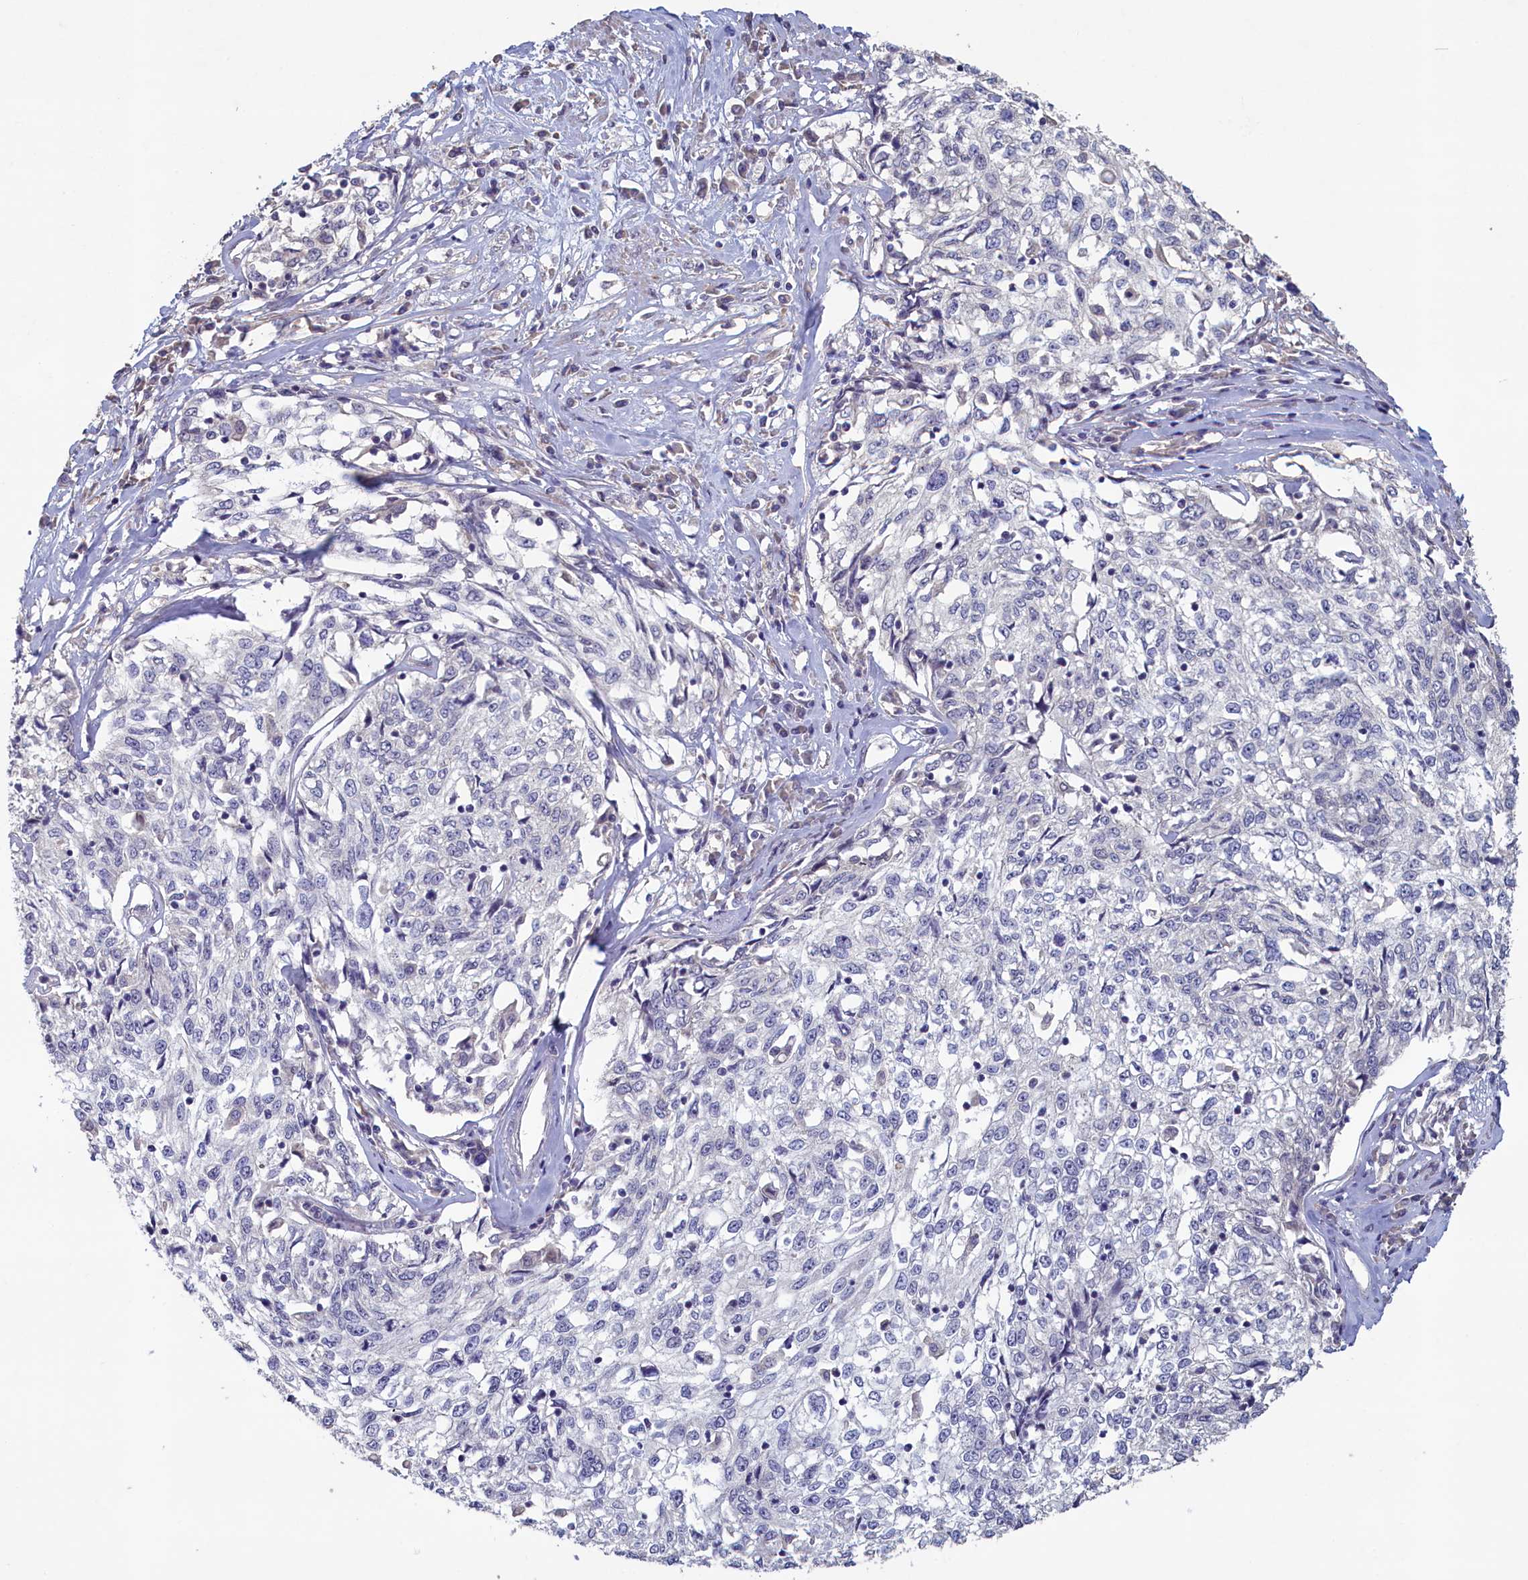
{"staining": {"intensity": "negative", "quantity": "none", "location": "none"}, "tissue": "cervical cancer", "cell_type": "Tumor cells", "image_type": "cancer", "snomed": [{"axis": "morphology", "description": "Squamous cell carcinoma, NOS"}, {"axis": "topography", "description": "Cervix"}], "caption": "Micrograph shows no protein expression in tumor cells of cervical cancer (squamous cell carcinoma) tissue.", "gene": "ATF7IP2", "patient": {"sex": "female", "age": 57}}